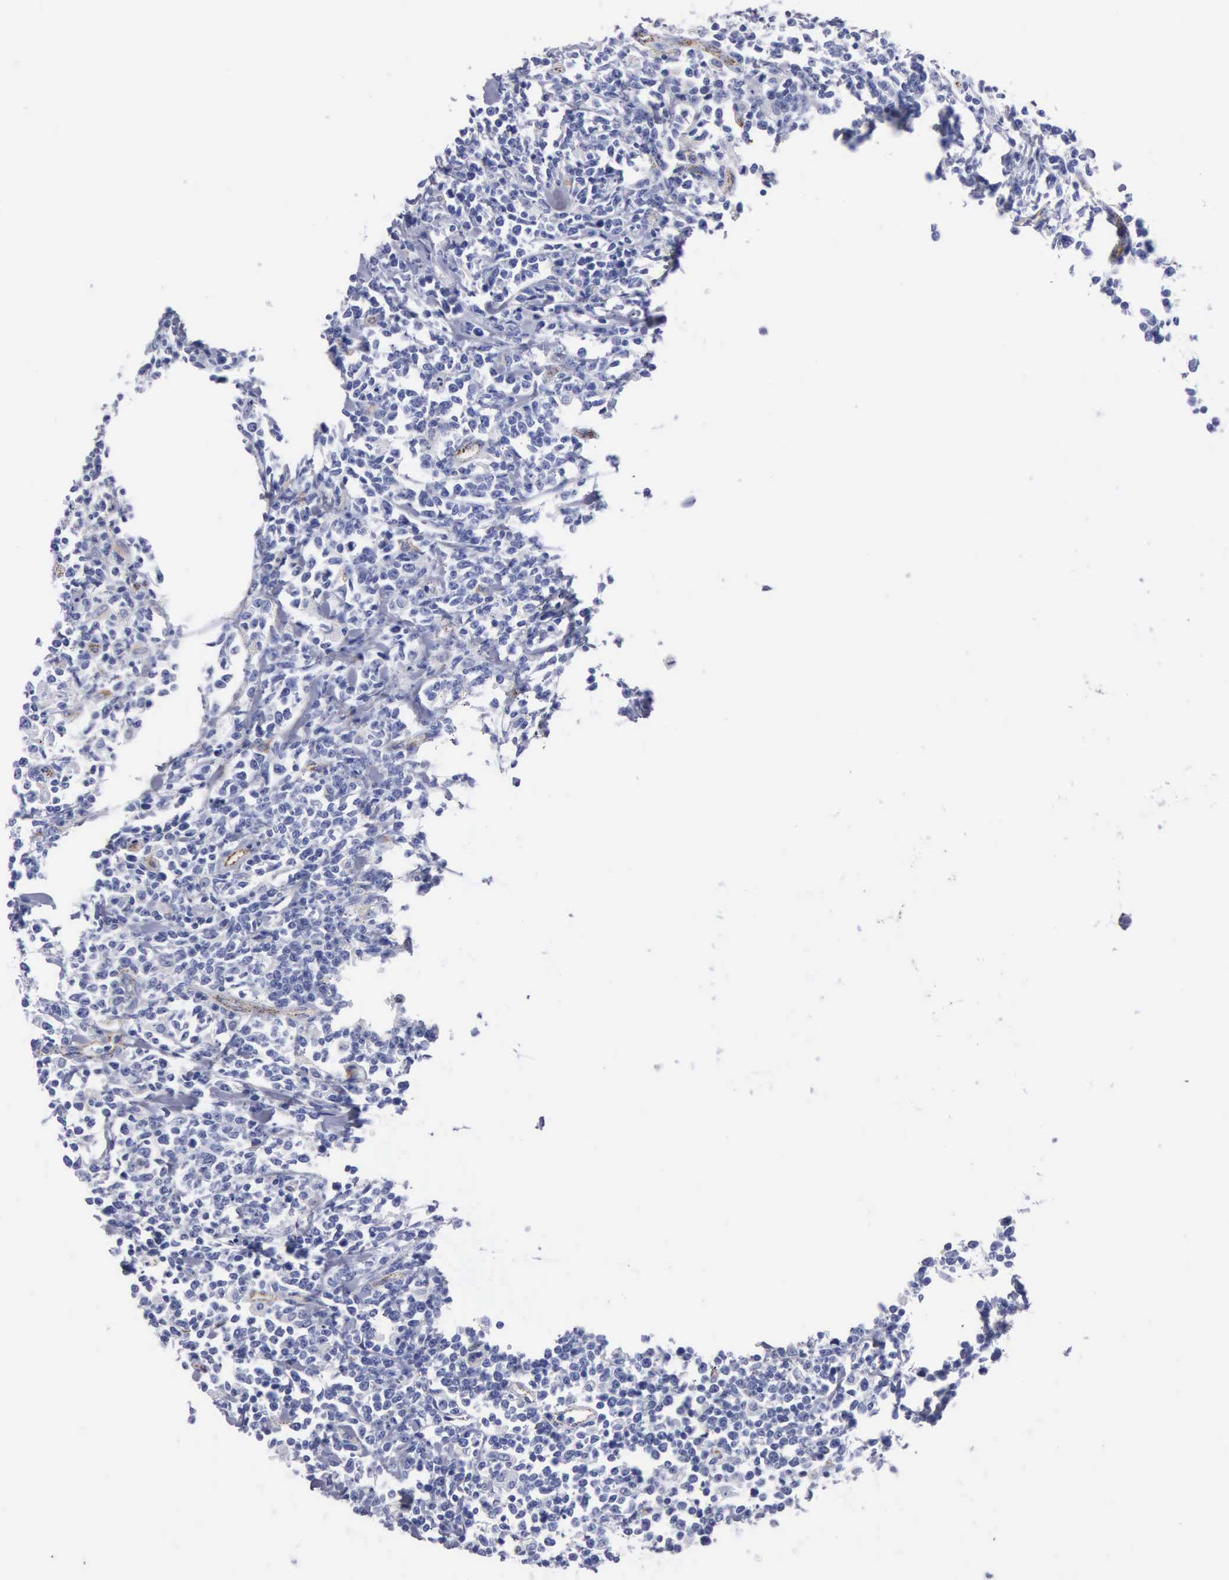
{"staining": {"intensity": "negative", "quantity": "none", "location": "none"}, "tissue": "lymphoma", "cell_type": "Tumor cells", "image_type": "cancer", "snomed": [{"axis": "morphology", "description": "Malignant lymphoma, non-Hodgkin's type, High grade"}, {"axis": "topography", "description": "Colon"}], "caption": "Histopathology image shows no significant protein expression in tumor cells of lymphoma.", "gene": "CTSL", "patient": {"sex": "male", "age": 82}}